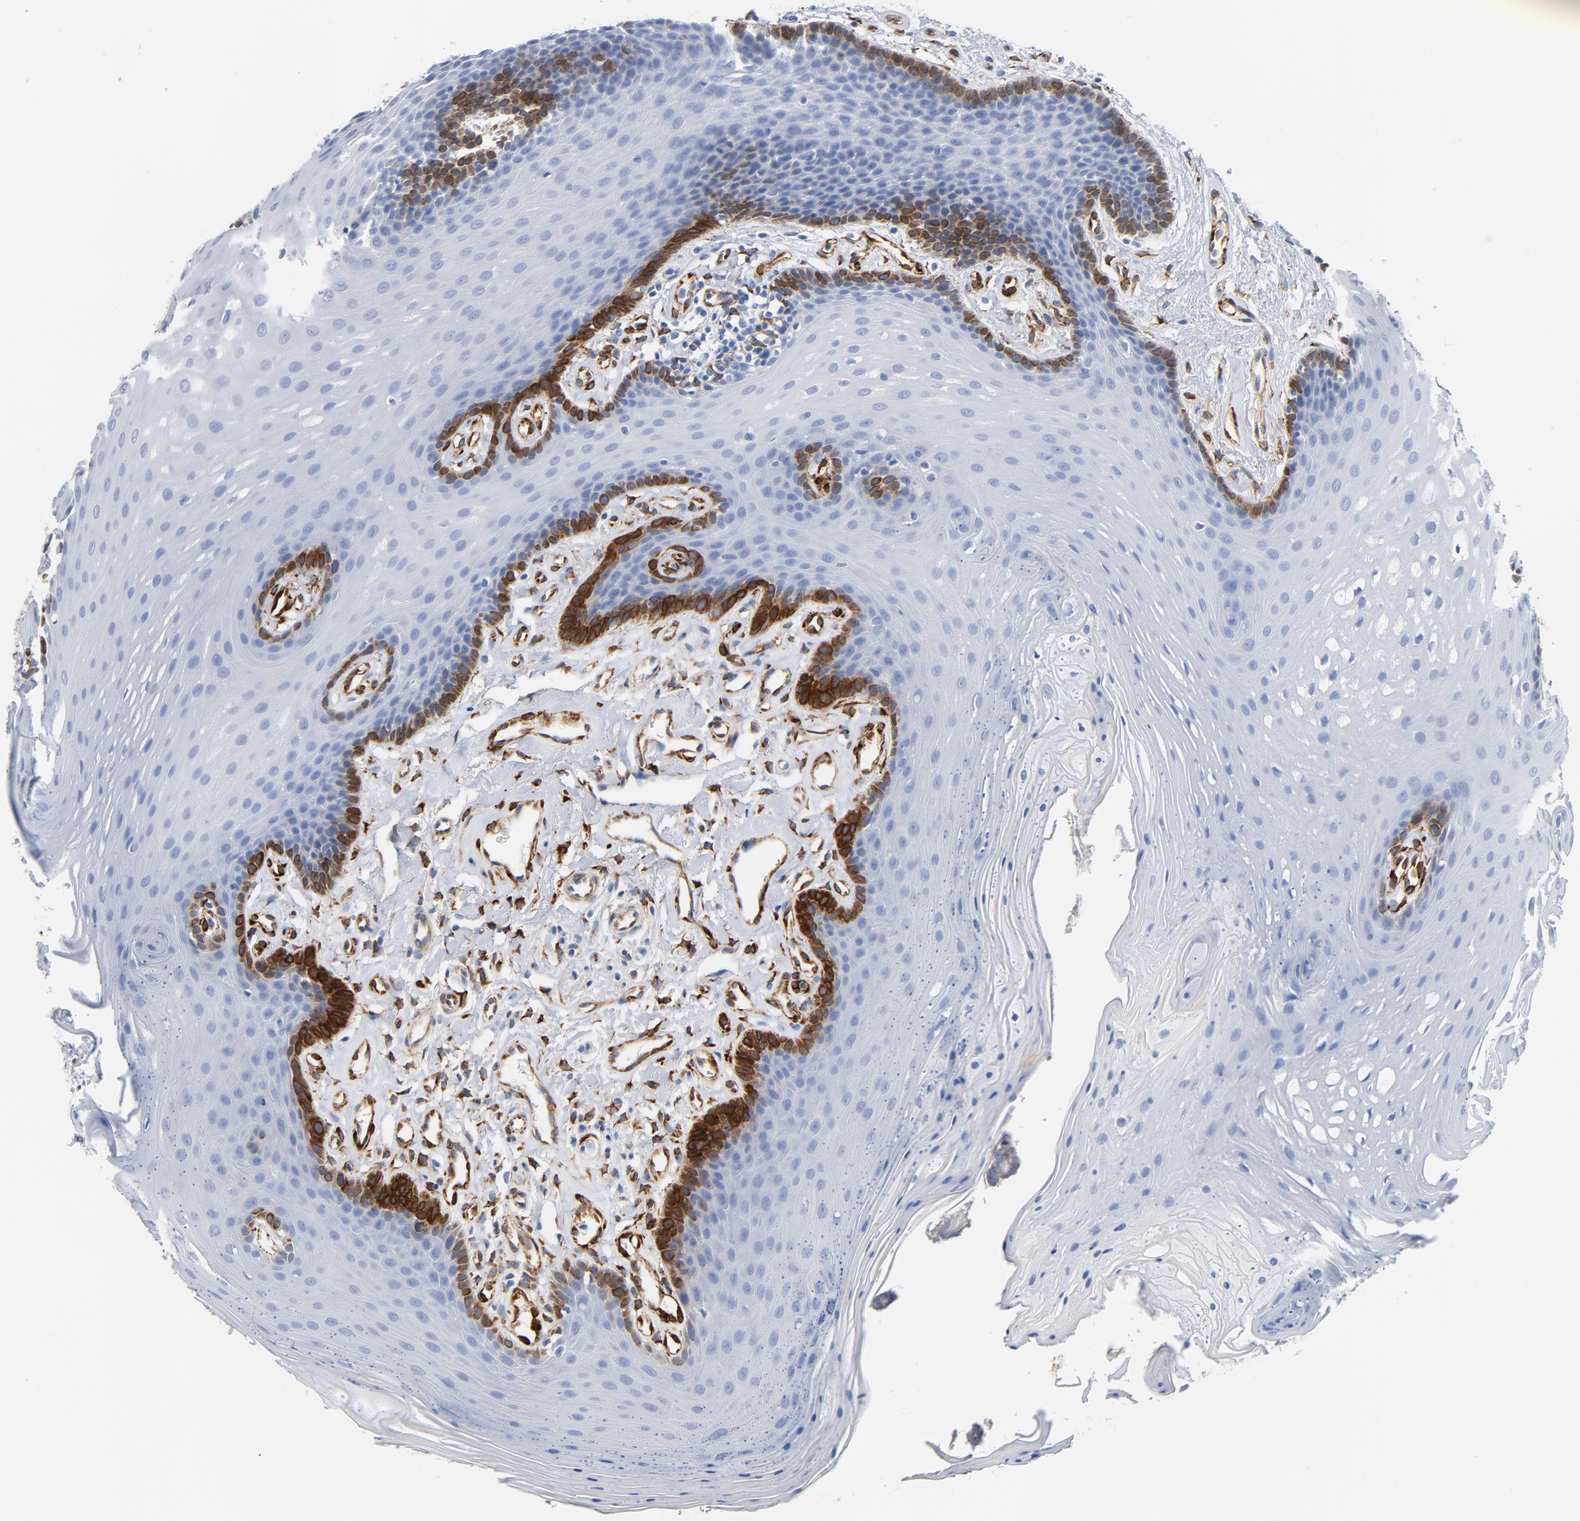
{"staining": {"intensity": "strong", "quantity": "<25%", "location": "cytoplasmic/membranous"}, "tissue": "oral mucosa", "cell_type": "Squamous epithelial cells", "image_type": "normal", "snomed": [{"axis": "morphology", "description": "Normal tissue, NOS"}, {"axis": "topography", "description": "Oral tissue"}], "caption": "Oral mucosa stained with DAB IHC exhibits medium levels of strong cytoplasmic/membranous expression in approximately <25% of squamous epithelial cells.", "gene": "SERPINH1", "patient": {"sex": "male", "age": 62}}